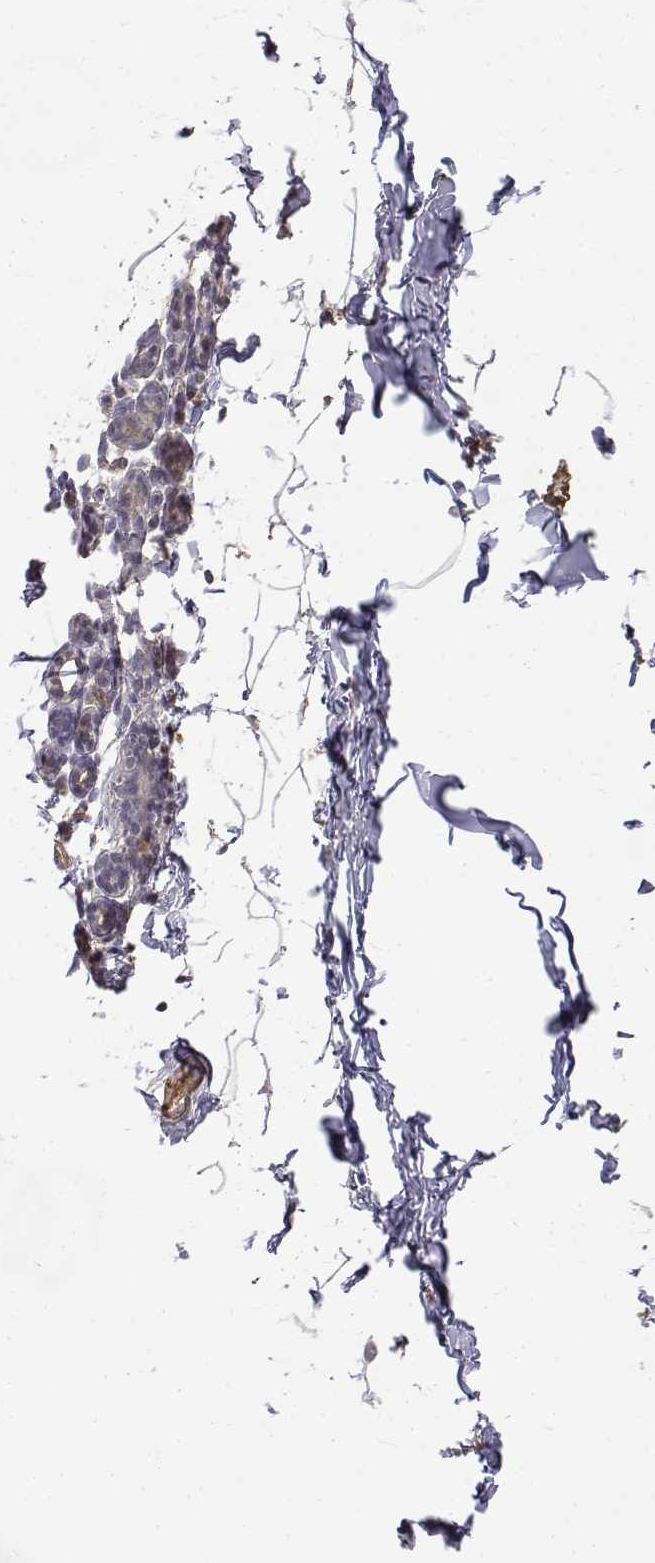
{"staining": {"intensity": "moderate", "quantity": ">75%", "location": "nuclear"}, "tissue": "breast", "cell_type": "Adipocytes", "image_type": "normal", "snomed": [{"axis": "morphology", "description": "Normal tissue, NOS"}, {"axis": "topography", "description": "Breast"}], "caption": "A micrograph showing moderate nuclear positivity in approximately >75% of adipocytes in normal breast, as visualized by brown immunohistochemical staining.", "gene": "ITGA7", "patient": {"sex": "female", "age": 32}}